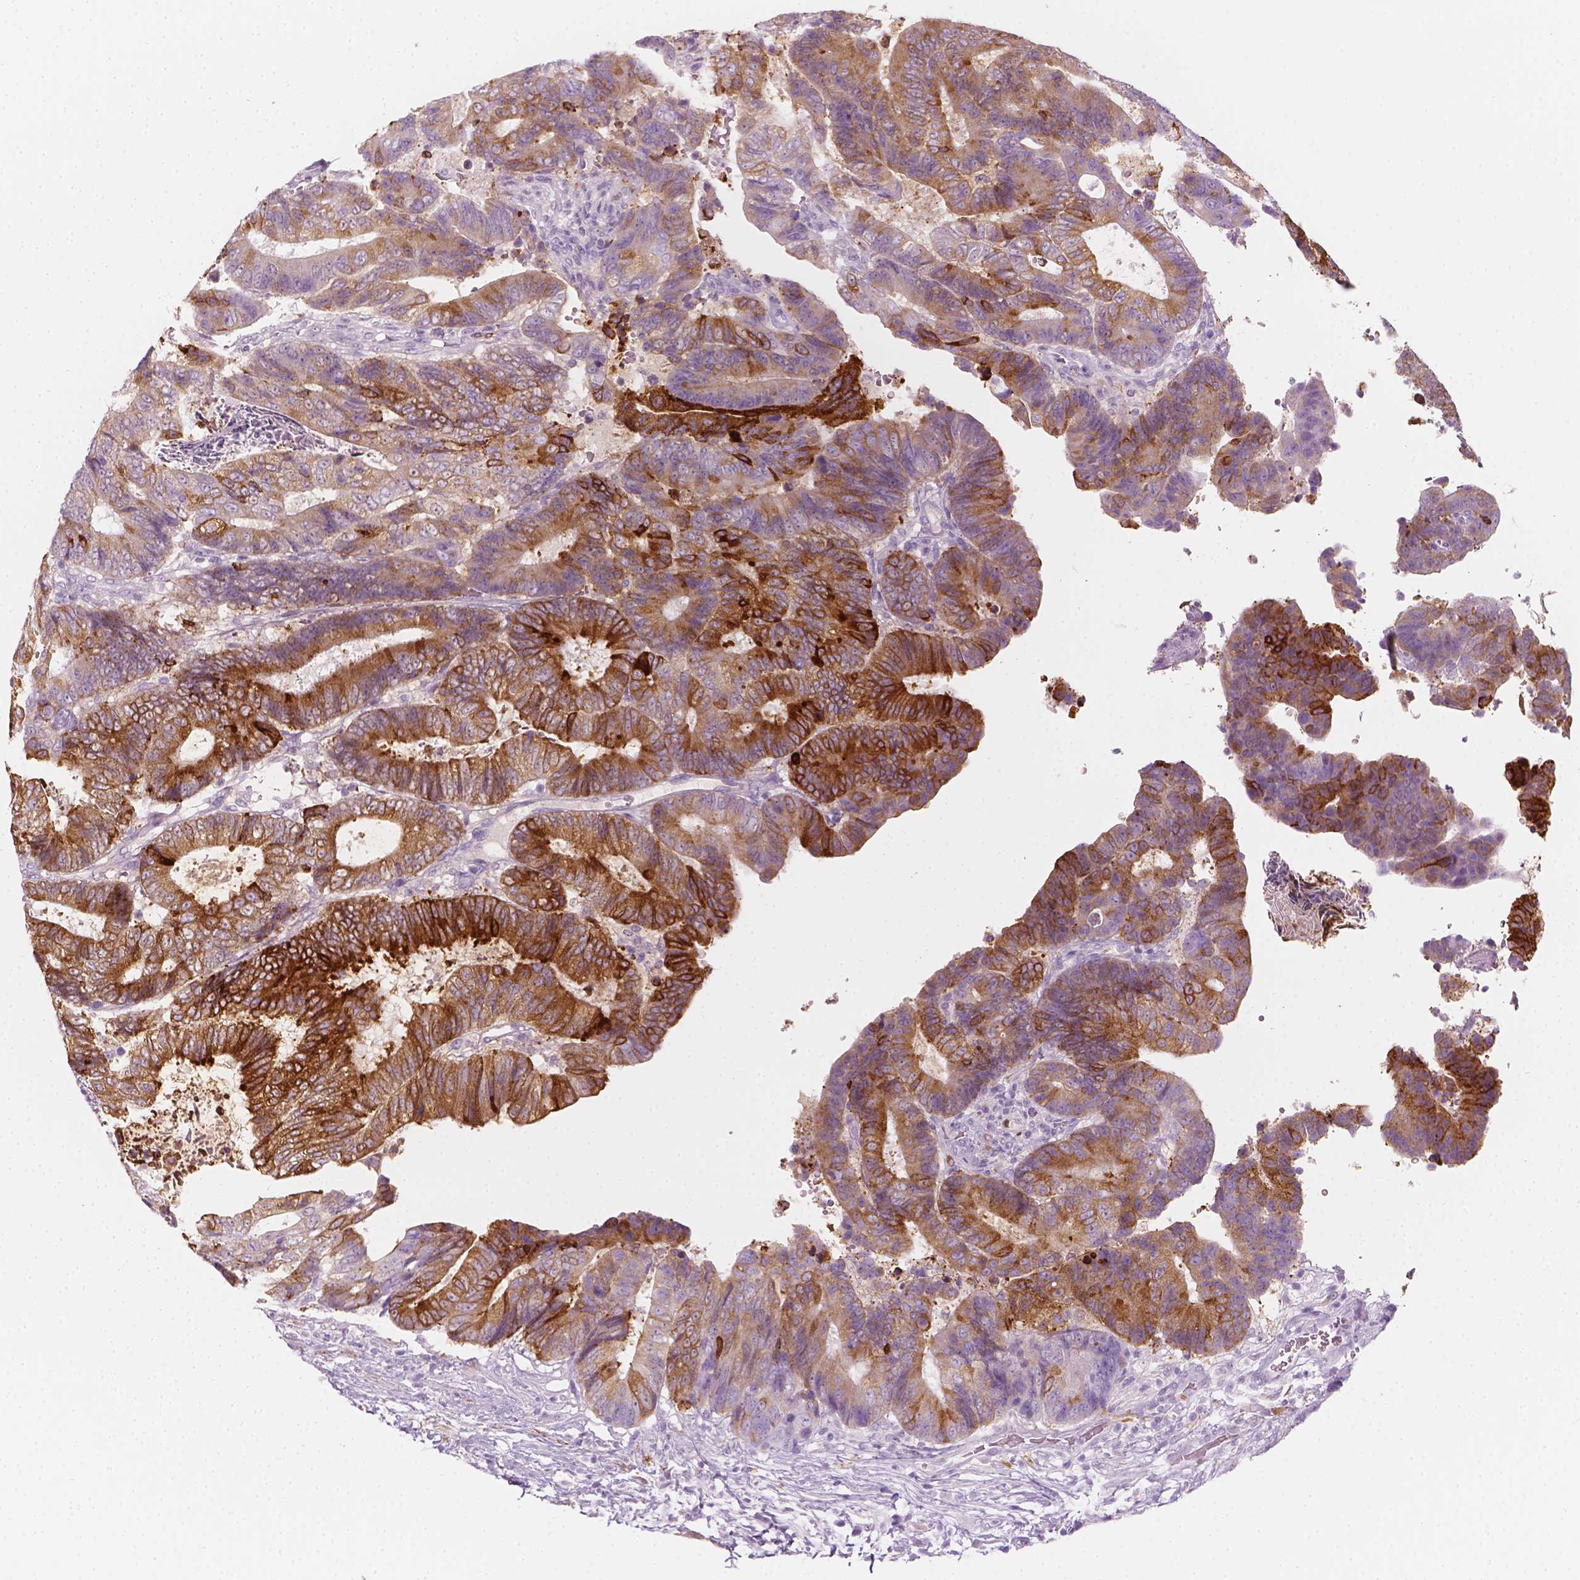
{"staining": {"intensity": "moderate", "quantity": "25%-75%", "location": "cytoplasmic/membranous"}, "tissue": "colorectal cancer", "cell_type": "Tumor cells", "image_type": "cancer", "snomed": [{"axis": "morphology", "description": "Adenocarcinoma, NOS"}, {"axis": "topography", "description": "Colon"}], "caption": "An image of human colorectal cancer stained for a protein shows moderate cytoplasmic/membranous brown staining in tumor cells. Using DAB (brown) and hematoxylin (blue) stains, captured at high magnification using brightfield microscopy.", "gene": "CES1", "patient": {"sex": "female", "age": 48}}